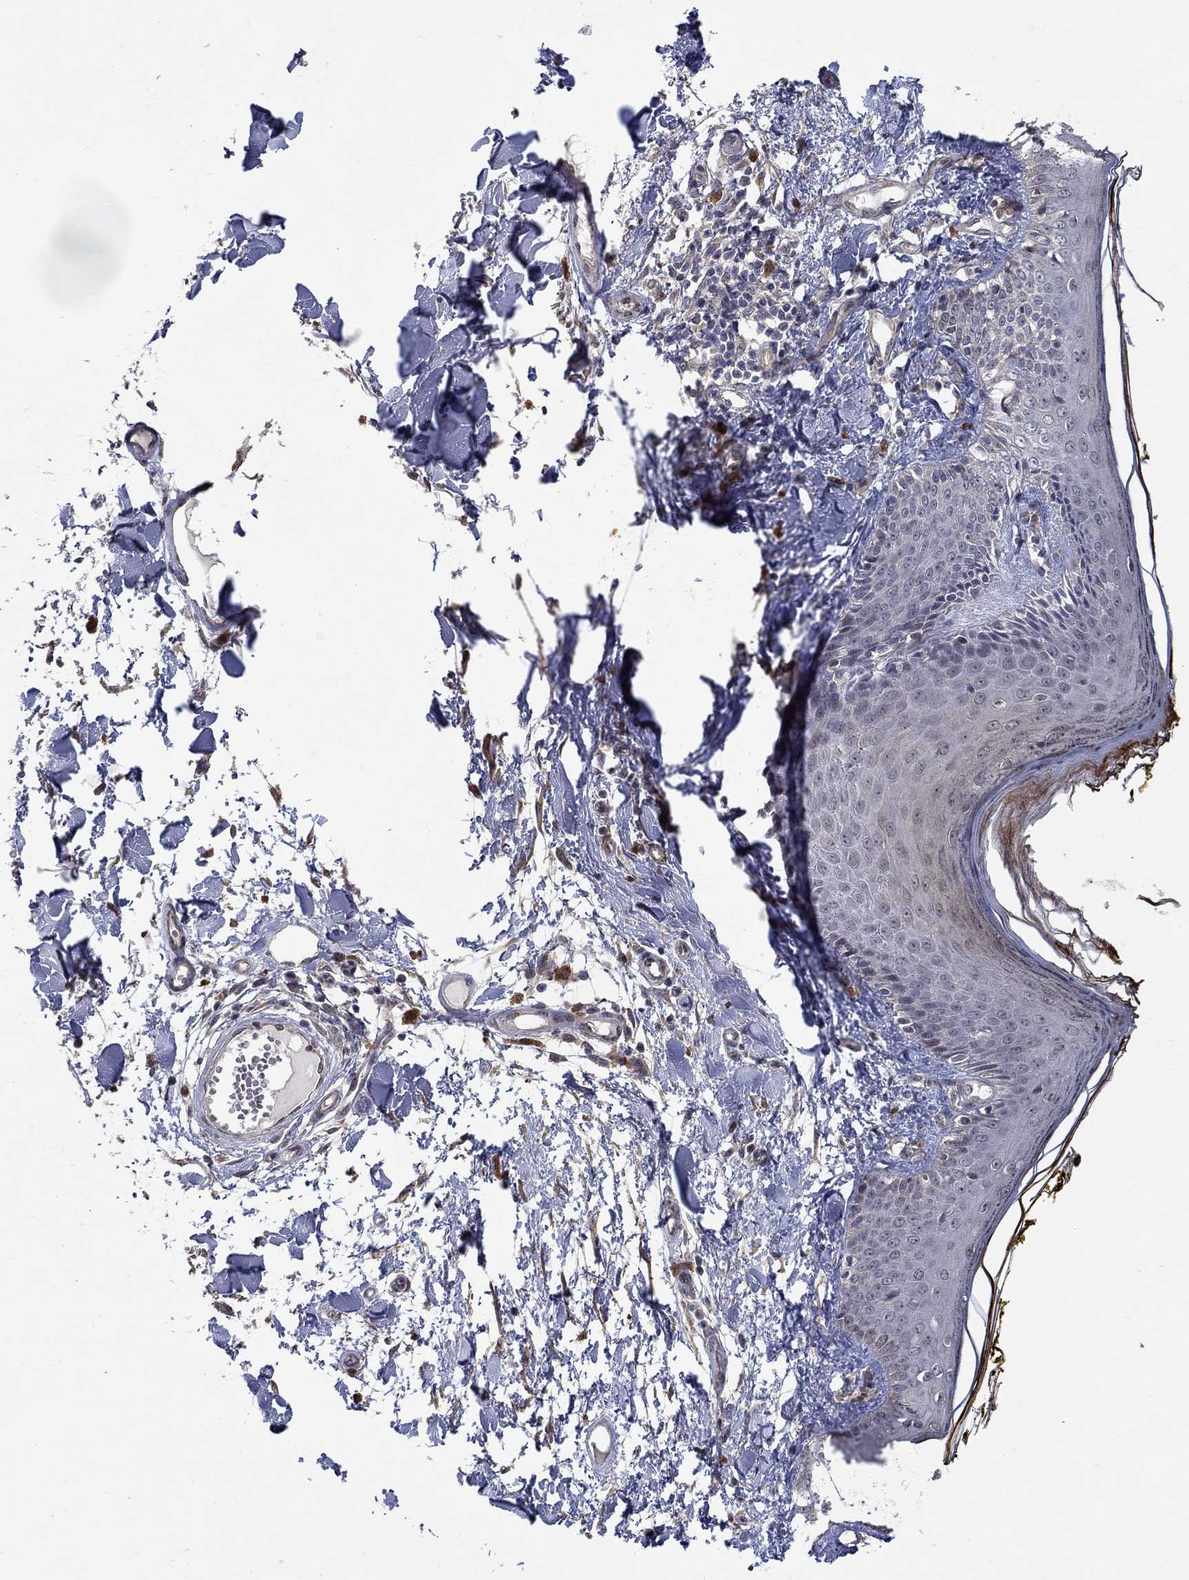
{"staining": {"intensity": "negative", "quantity": "none", "location": "none"}, "tissue": "skin", "cell_type": "Fibroblasts", "image_type": "normal", "snomed": [{"axis": "morphology", "description": "Normal tissue, NOS"}, {"axis": "topography", "description": "Skin"}], "caption": "IHC histopathology image of unremarkable skin stained for a protein (brown), which displays no staining in fibroblasts. (Stains: DAB immunohistochemistry with hematoxylin counter stain, Microscopy: brightfield microscopy at high magnification).", "gene": "ZNF594", "patient": {"sex": "male", "age": 76}}